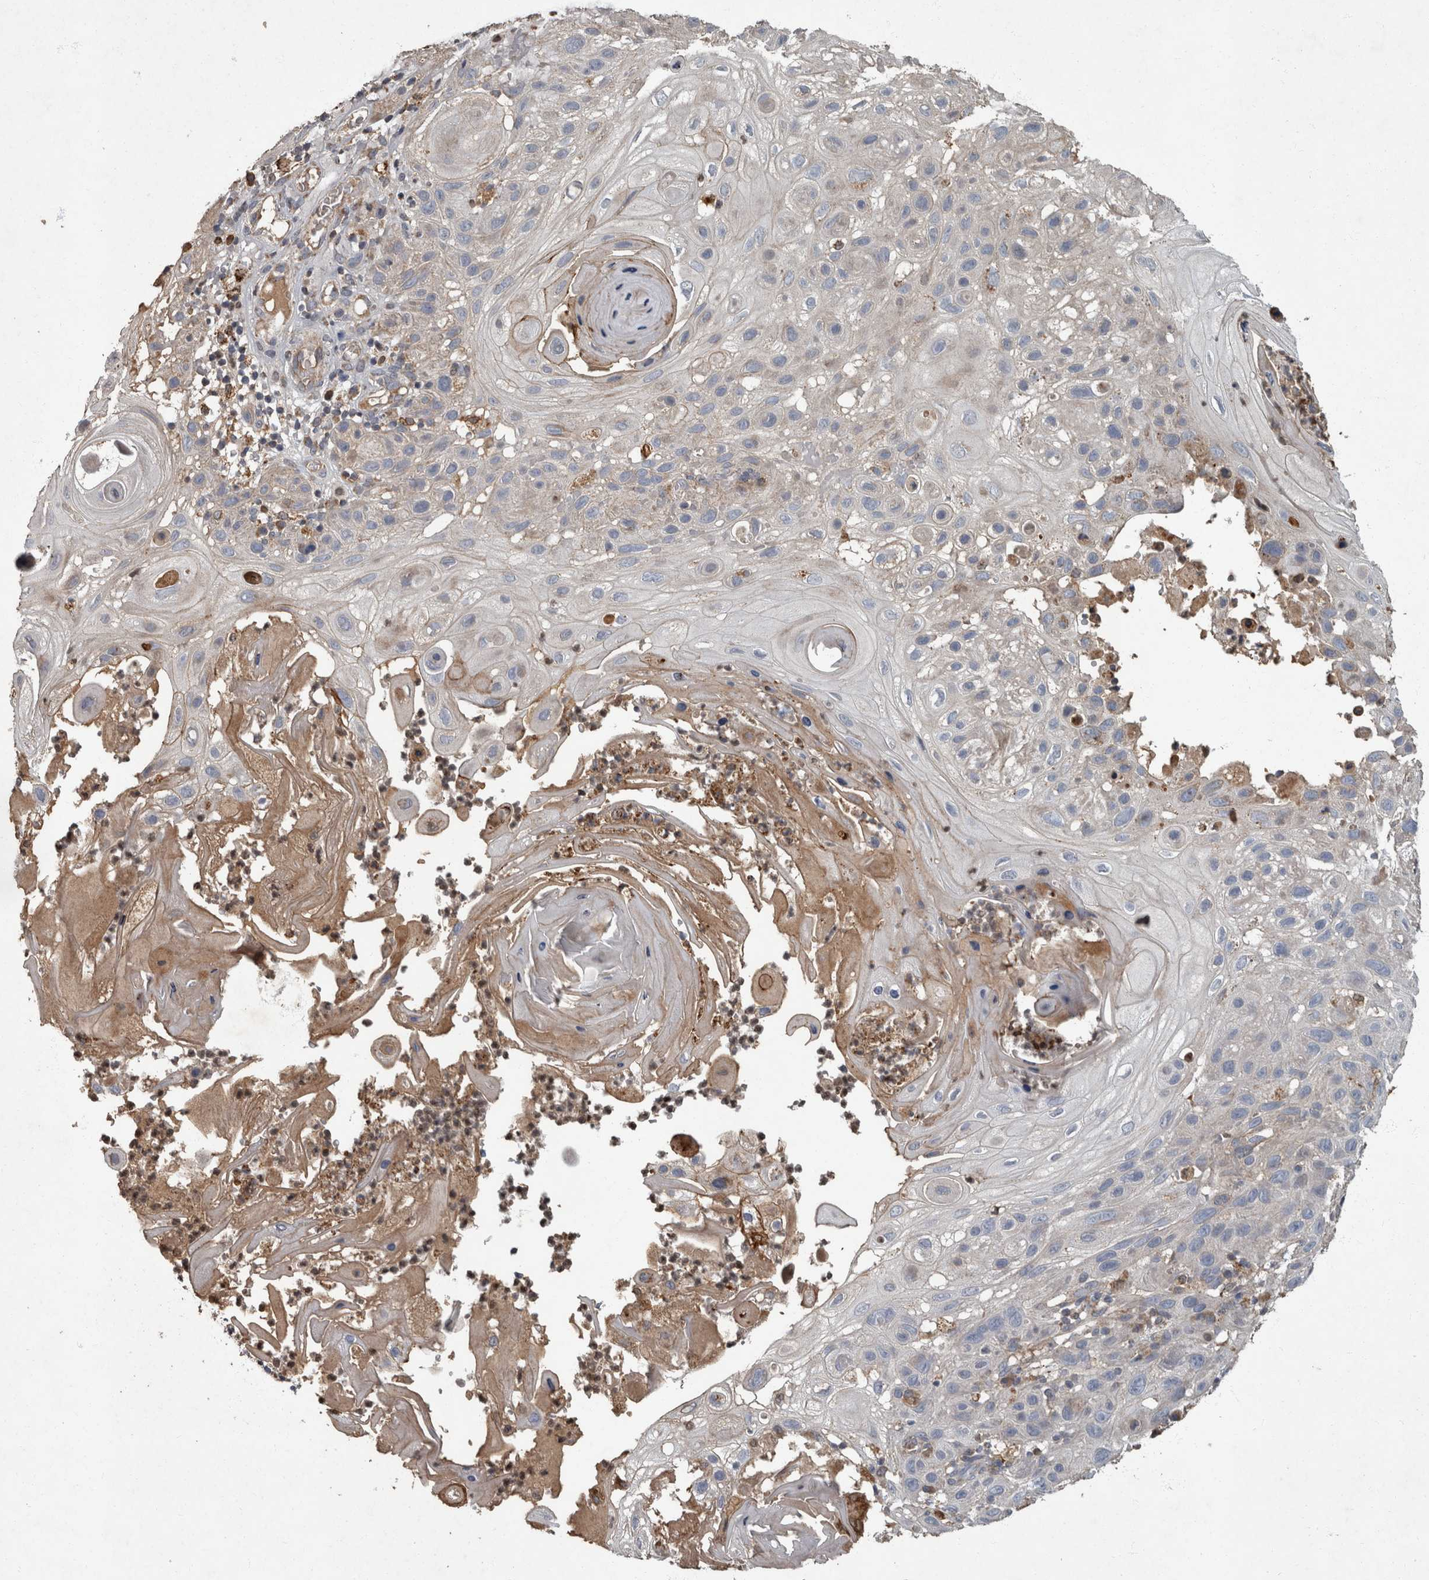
{"staining": {"intensity": "negative", "quantity": "none", "location": "none"}, "tissue": "skin cancer", "cell_type": "Tumor cells", "image_type": "cancer", "snomed": [{"axis": "morphology", "description": "Normal tissue, NOS"}, {"axis": "morphology", "description": "Squamous cell carcinoma, NOS"}, {"axis": "topography", "description": "Skin"}], "caption": "An image of human skin cancer is negative for staining in tumor cells.", "gene": "PPP1R3C", "patient": {"sex": "female", "age": 96}}